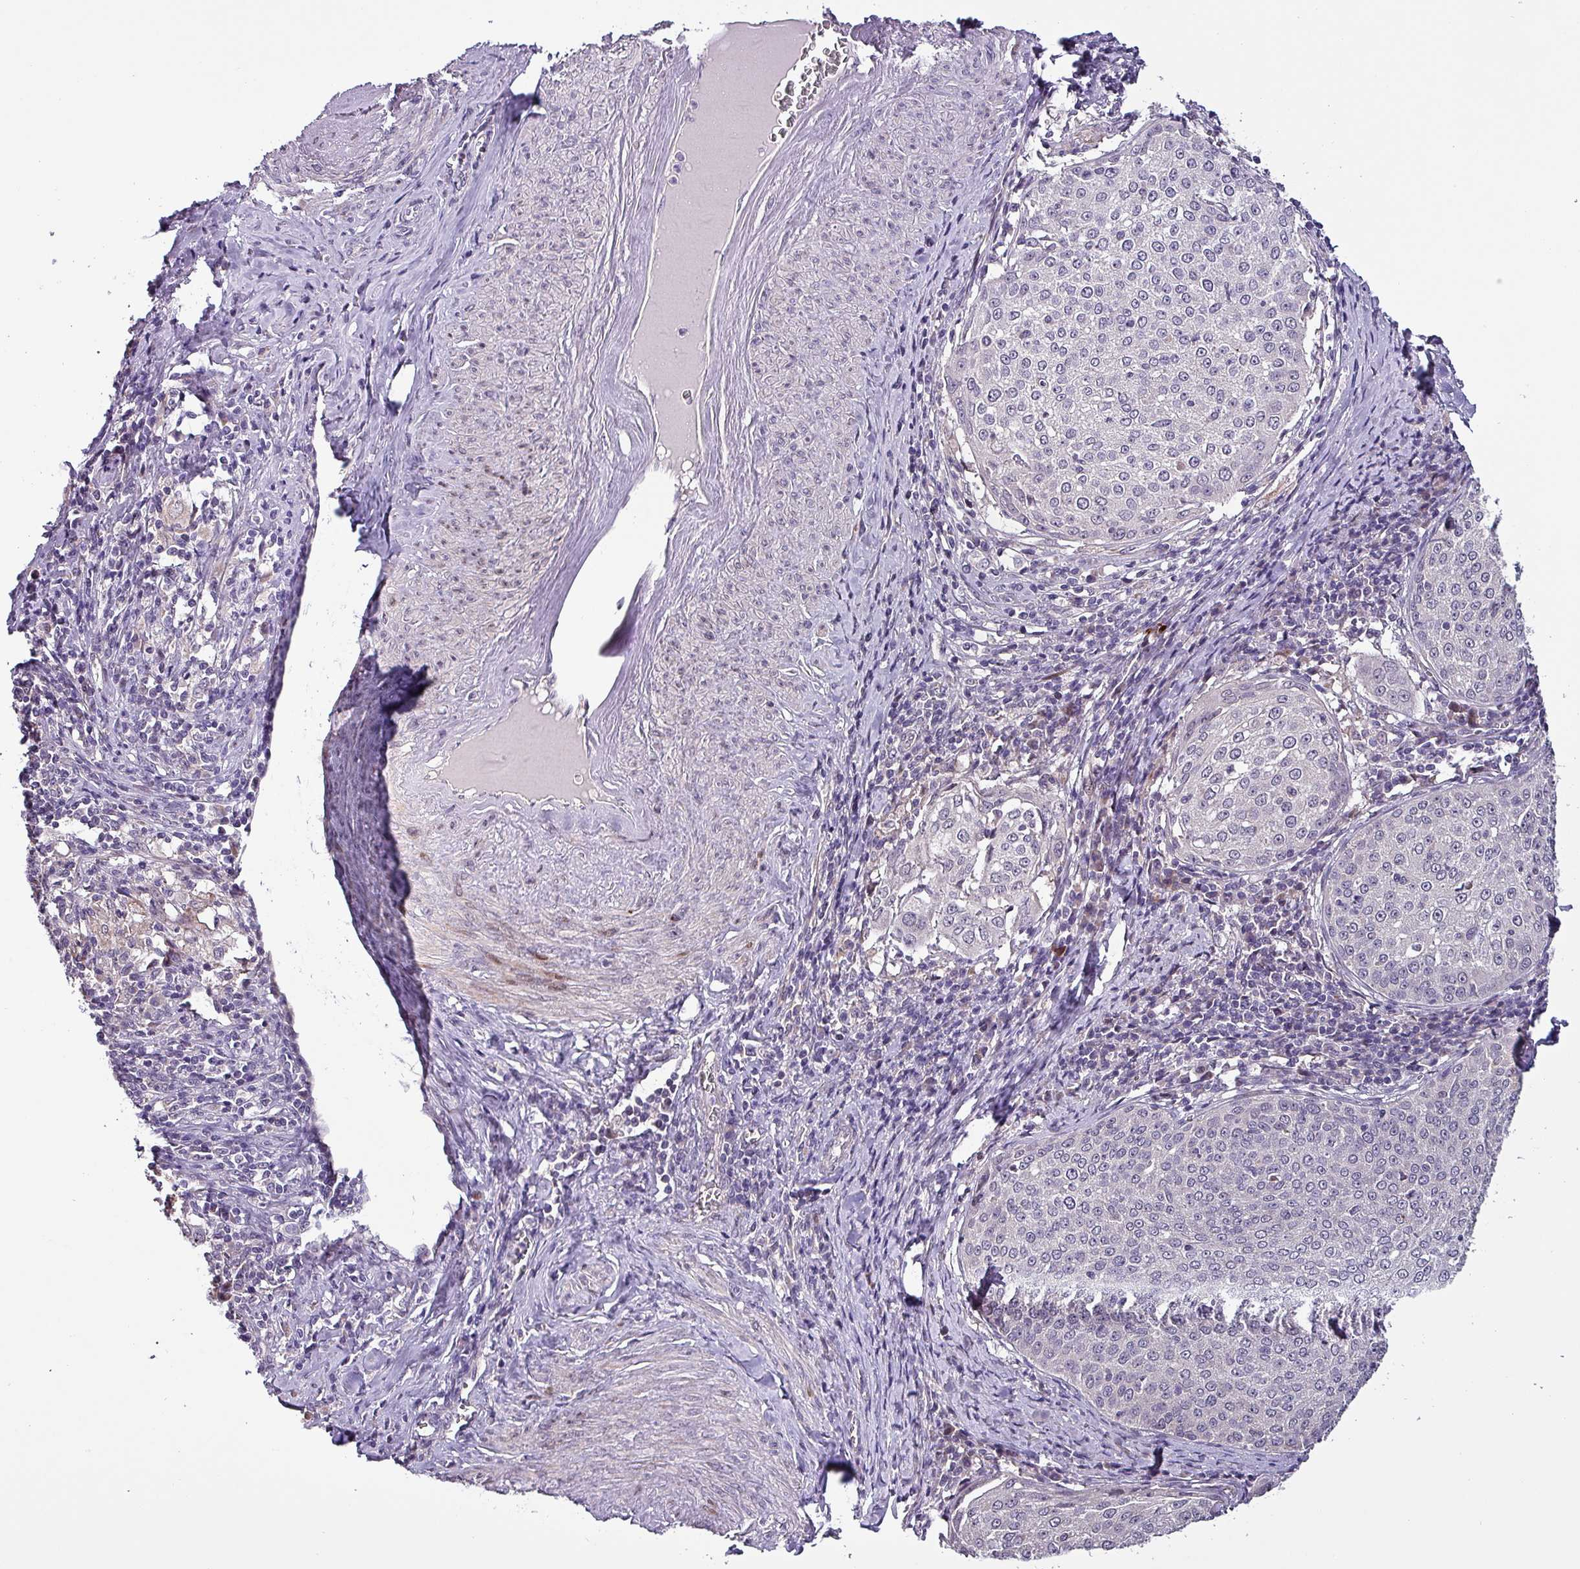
{"staining": {"intensity": "negative", "quantity": "none", "location": "none"}, "tissue": "cervical cancer", "cell_type": "Tumor cells", "image_type": "cancer", "snomed": [{"axis": "morphology", "description": "Squamous cell carcinoma, NOS"}, {"axis": "topography", "description": "Cervix"}], "caption": "Immunohistochemical staining of cervical cancer reveals no significant staining in tumor cells.", "gene": "GRAPL", "patient": {"sex": "female", "age": 57}}